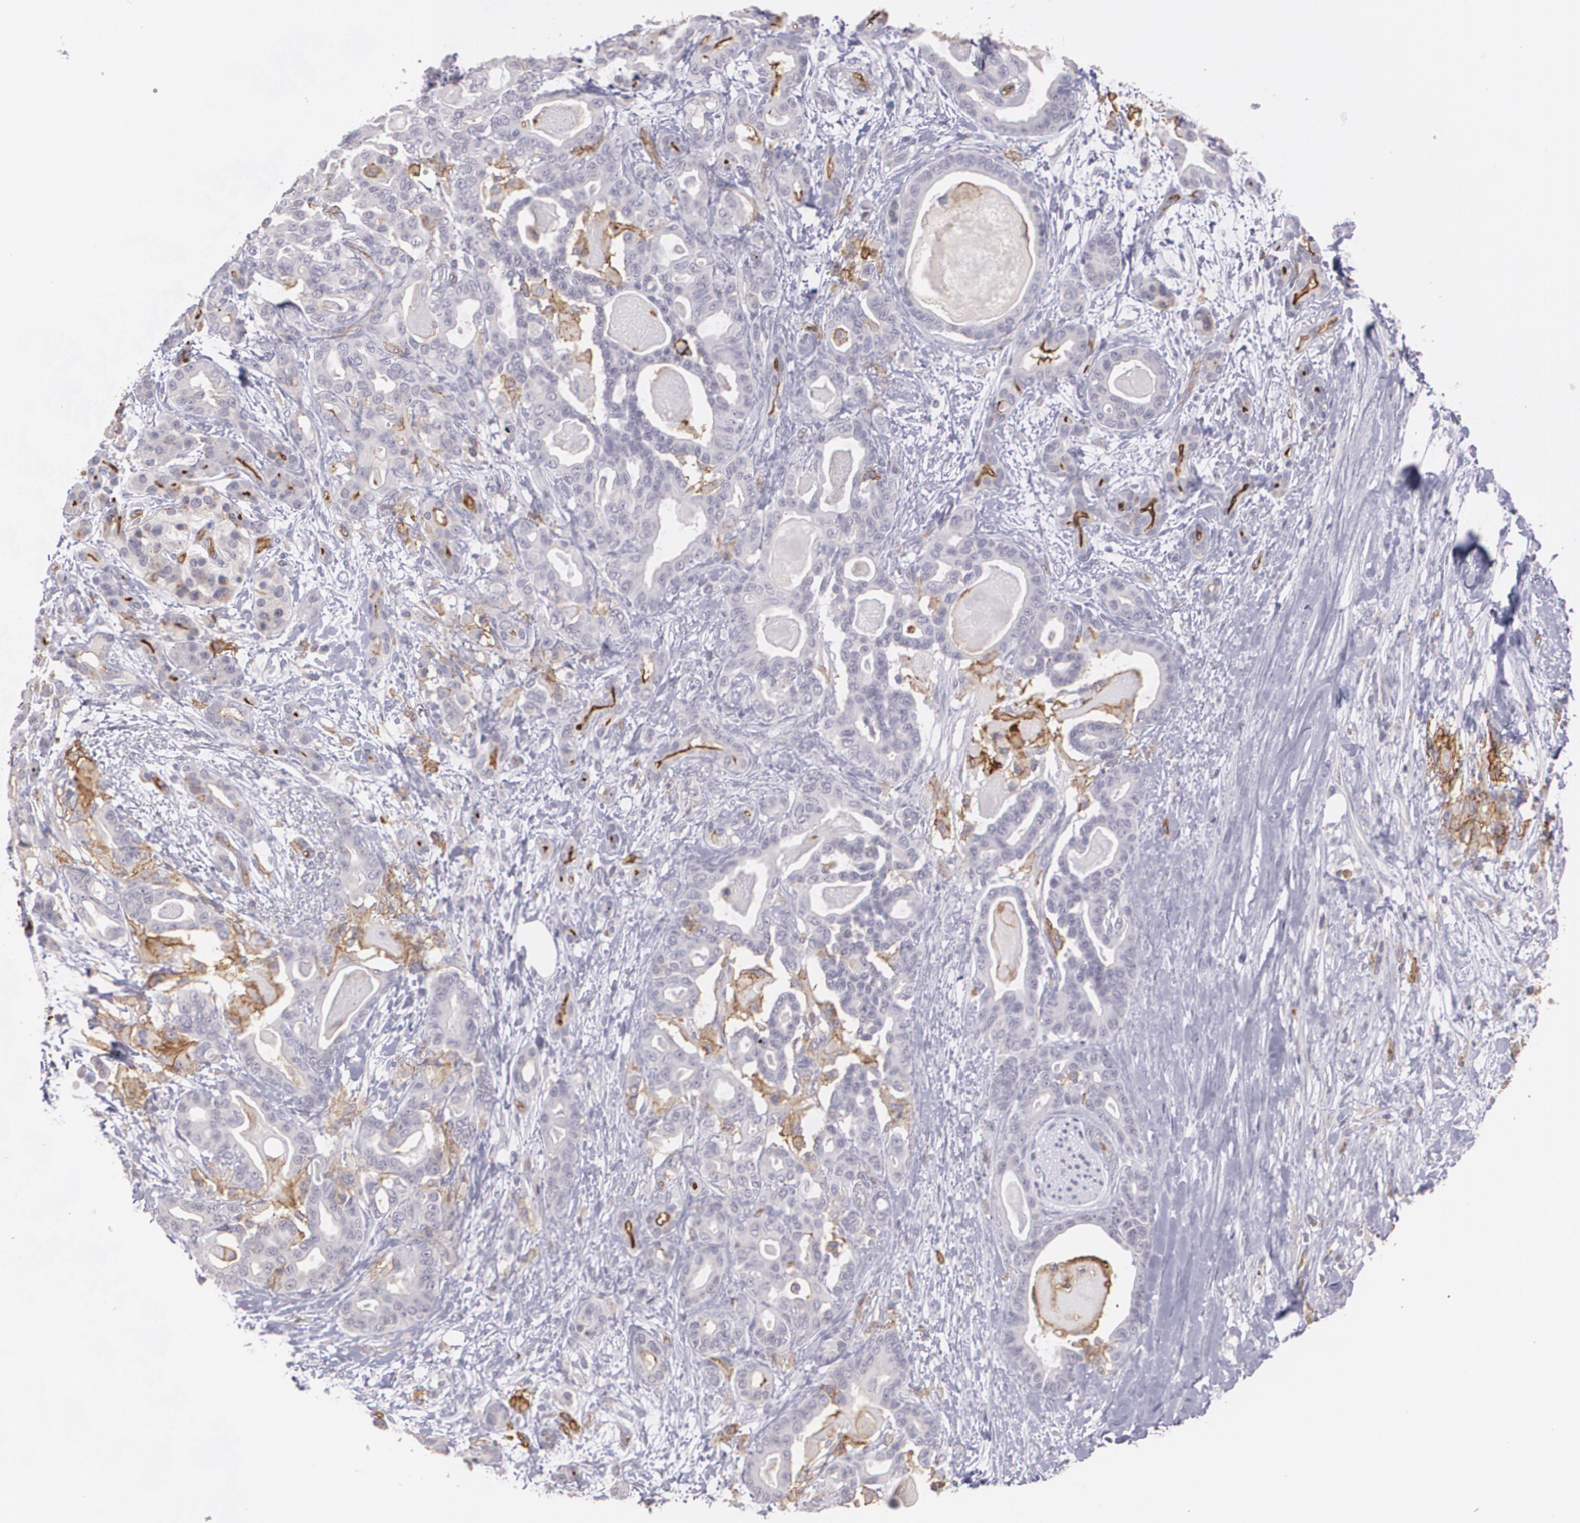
{"staining": {"intensity": "negative", "quantity": "none", "location": "none"}, "tissue": "pancreatic cancer", "cell_type": "Tumor cells", "image_type": "cancer", "snomed": [{"axis": "morphology", "description": "Adenocarcinoma, NOS"}, {"axis": "topography", "description": "Pancreas"}], "caption": "Immunohistochemistry micrograph of pancreatic cancer stained for a protein (brown), which displays no positivity in tumor cells. (DAB (3,3'-diaminobenzidine) IHC visualized using brightfield microscopy, high magnification).", "gene": "ACE", "patient": {"sex": "male", "age": 63}}